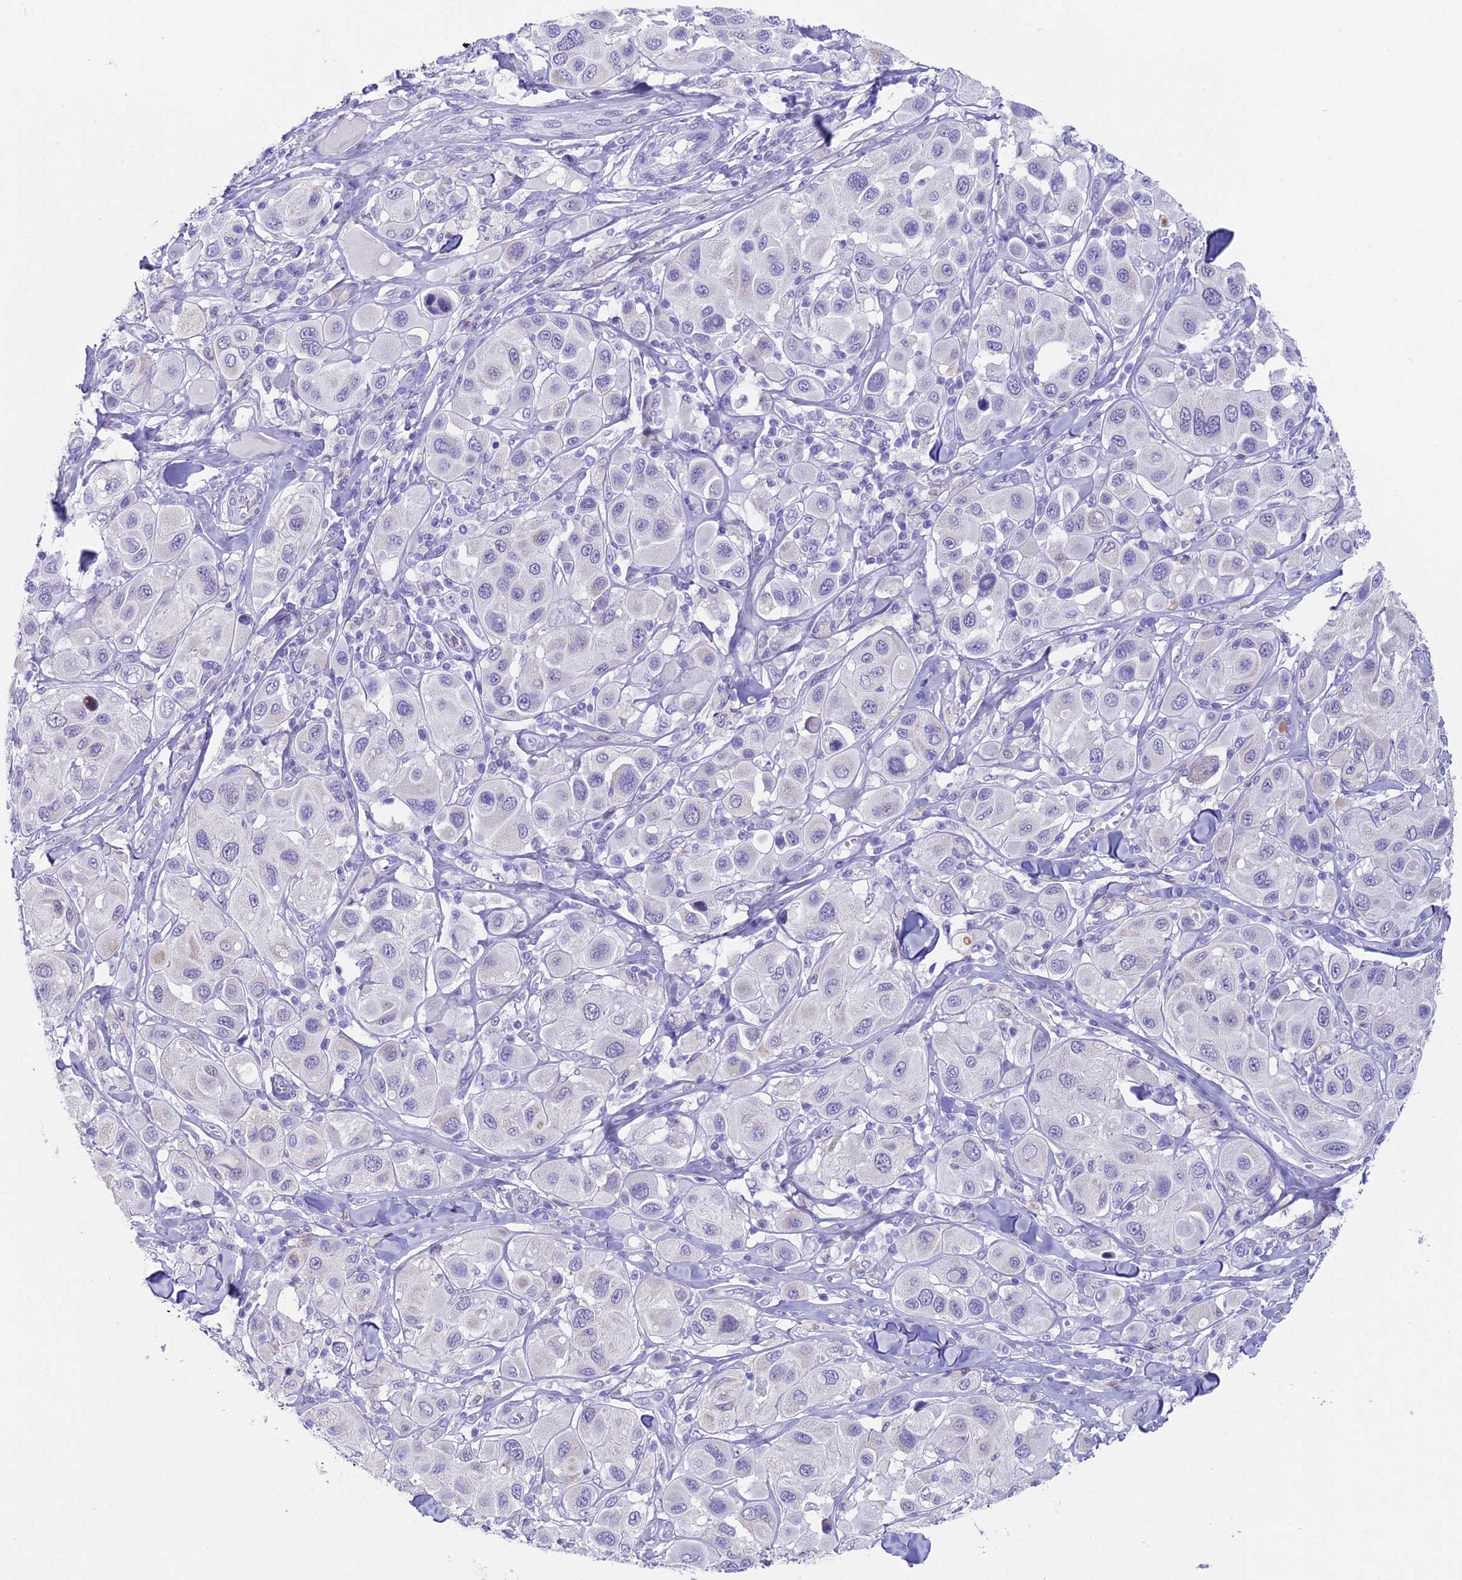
{"staining": {"intensity": "negative", "quantity": "none", "location": "none"}, "tissue": "melanoma", "cell_type": "Tumor cells", "image_type": "cancer", "snomed": [{"axis": "morphology", "description": "Malignant melanoma, Metastatic site"}, {"axis": "topography", "description": "Skin"}], "caption": "Melanoma was stained to show a protein in brown. There is no significant positivity in tumor cells. The staining was performed using DAB (3,3'-diaminobenzidine) to visualize the protein expression in brown, while the nuclei were stained in blue with hematoxylin (Magnification: 20x).", "gene": "CC2D2A", "patient": {"sex": "male", "age": 41}}